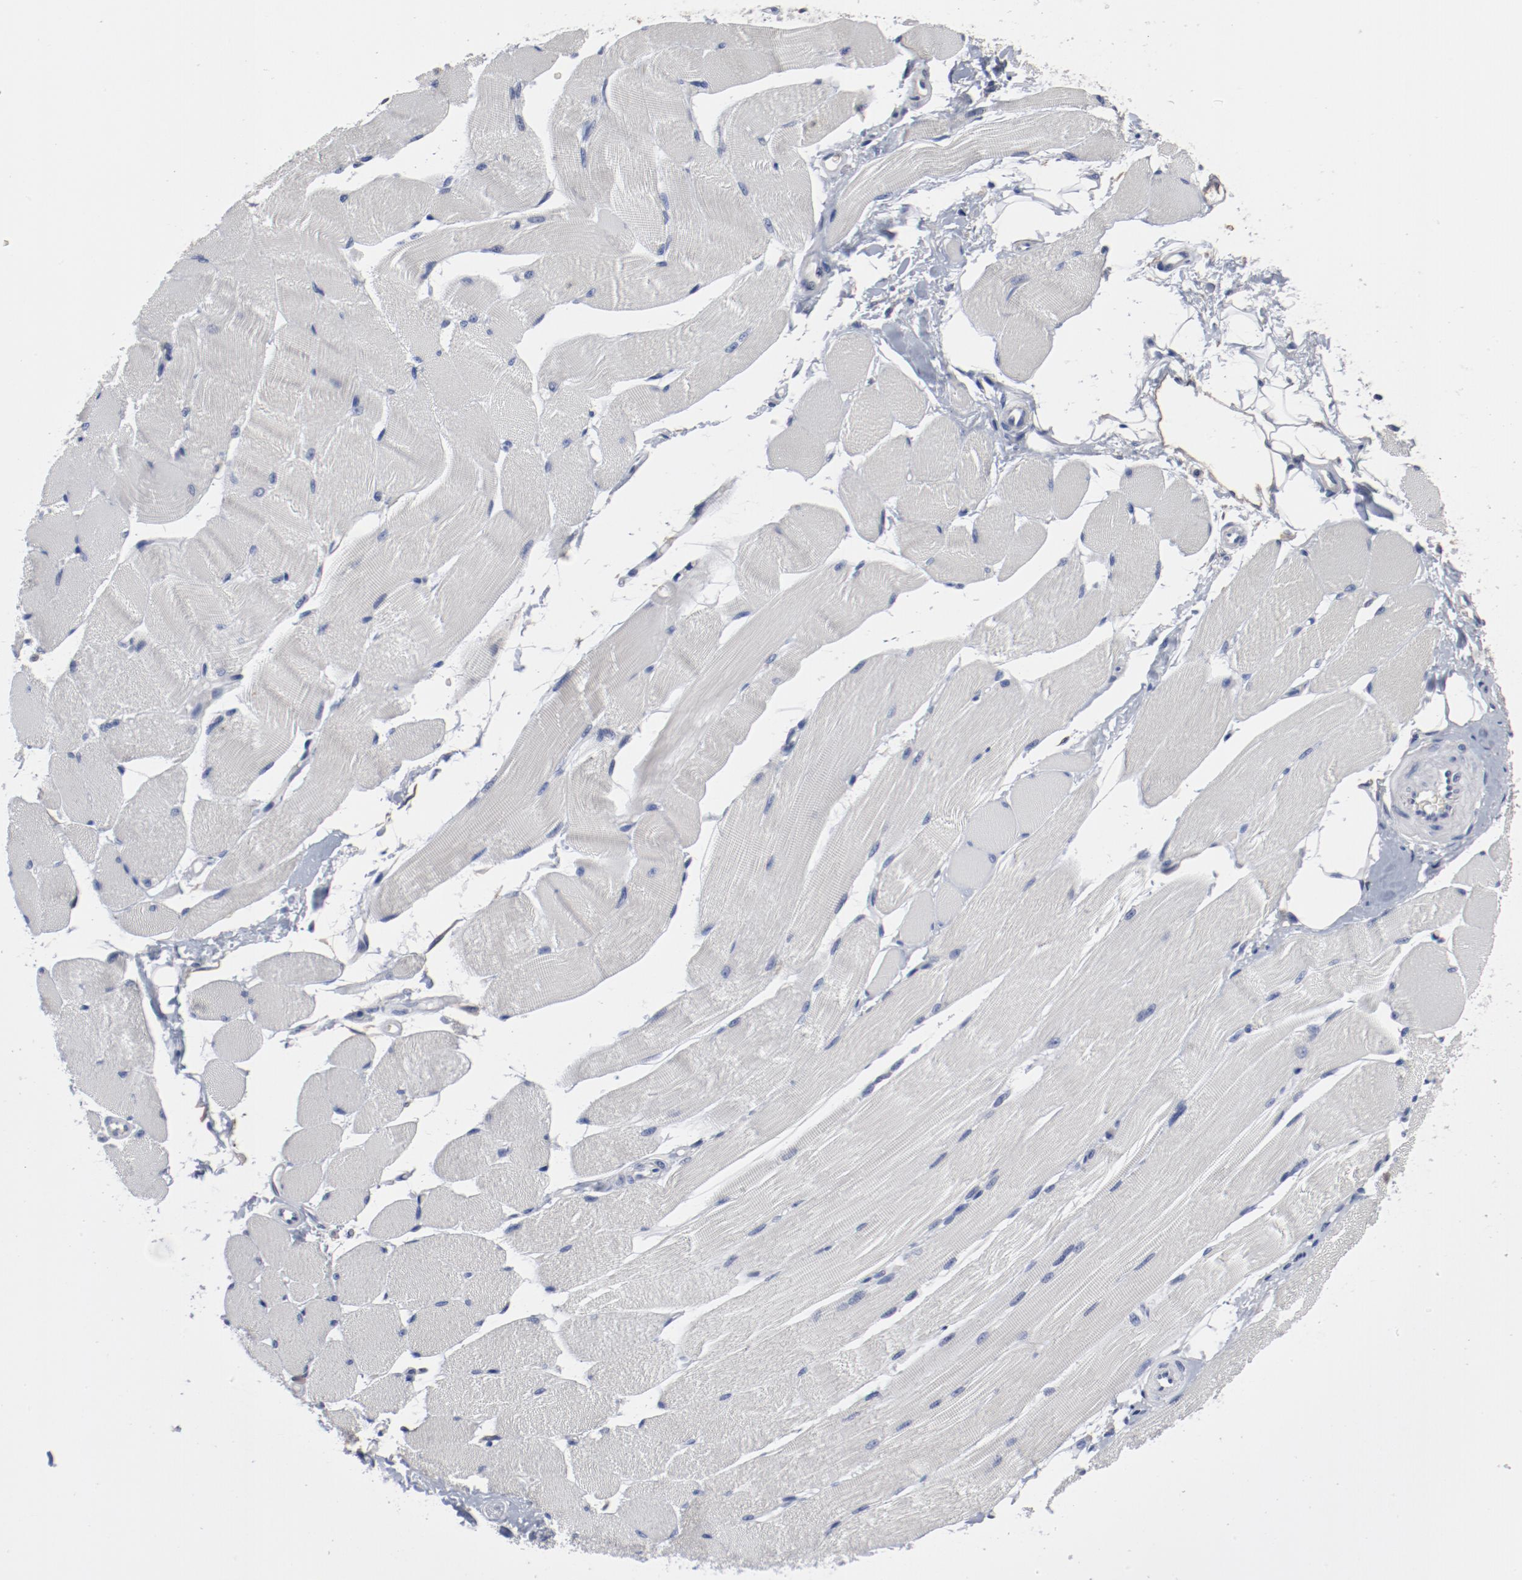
{"staining": {"intensity": "negative", "quantity": "none", "location": "none"}, "tissue": "skeletal muscle", "cell_type": "Myocytes", "image_type": "normal", "snomed": [{"axis": "morphology", "description": "Normal tissue, NOS"}, {"axis": "topography", "description": "Skeletal muscle"}, {"axis": "topography", "description": "Peripheral nerve tissue"}], "caption": "The photomicrograph reveals no staining of myocytes in normal skeletal muscle.", "gene": "ANKLE2", "patient": {"sex": "female", "age": 84}}